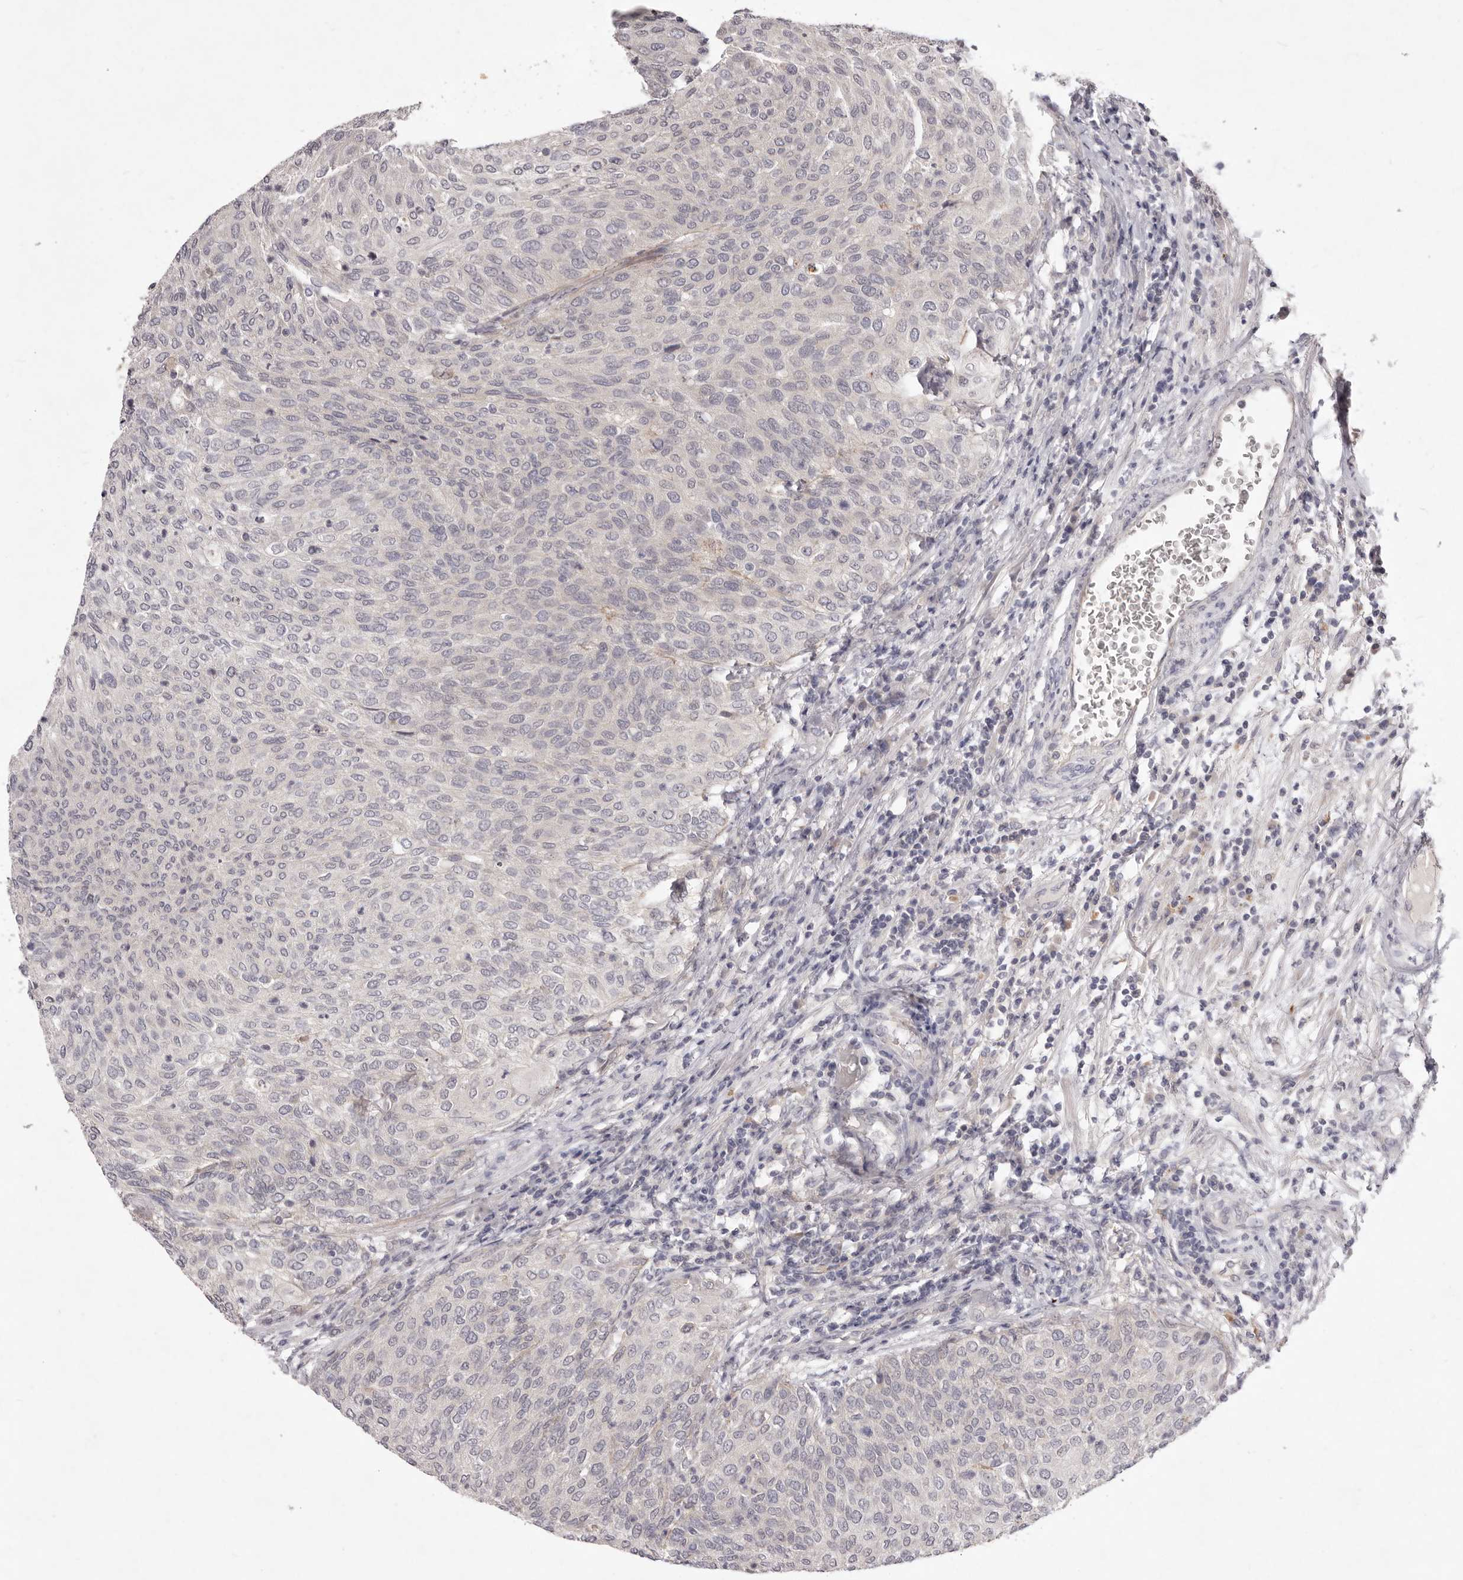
{"staining": {"intensity": "negative", "quantity": "none", "location": "none"}, "tissue": "urothelial cancer", "cell_type": "Tumor cells", "image_type": "cancer", "snomed": [{"axis": "morphology", "description": "Urothelial carcinoma, Low grade"}, {"axis": "topography", "description": "Urinary bladder"}], "caption": "Human low-grade urothelial carcinoma stained for a protein using immunohistochemistry shows no expression in tumor cells.", "gene": "GARNL3", "patient": {"sex": "female", "age": 79}}